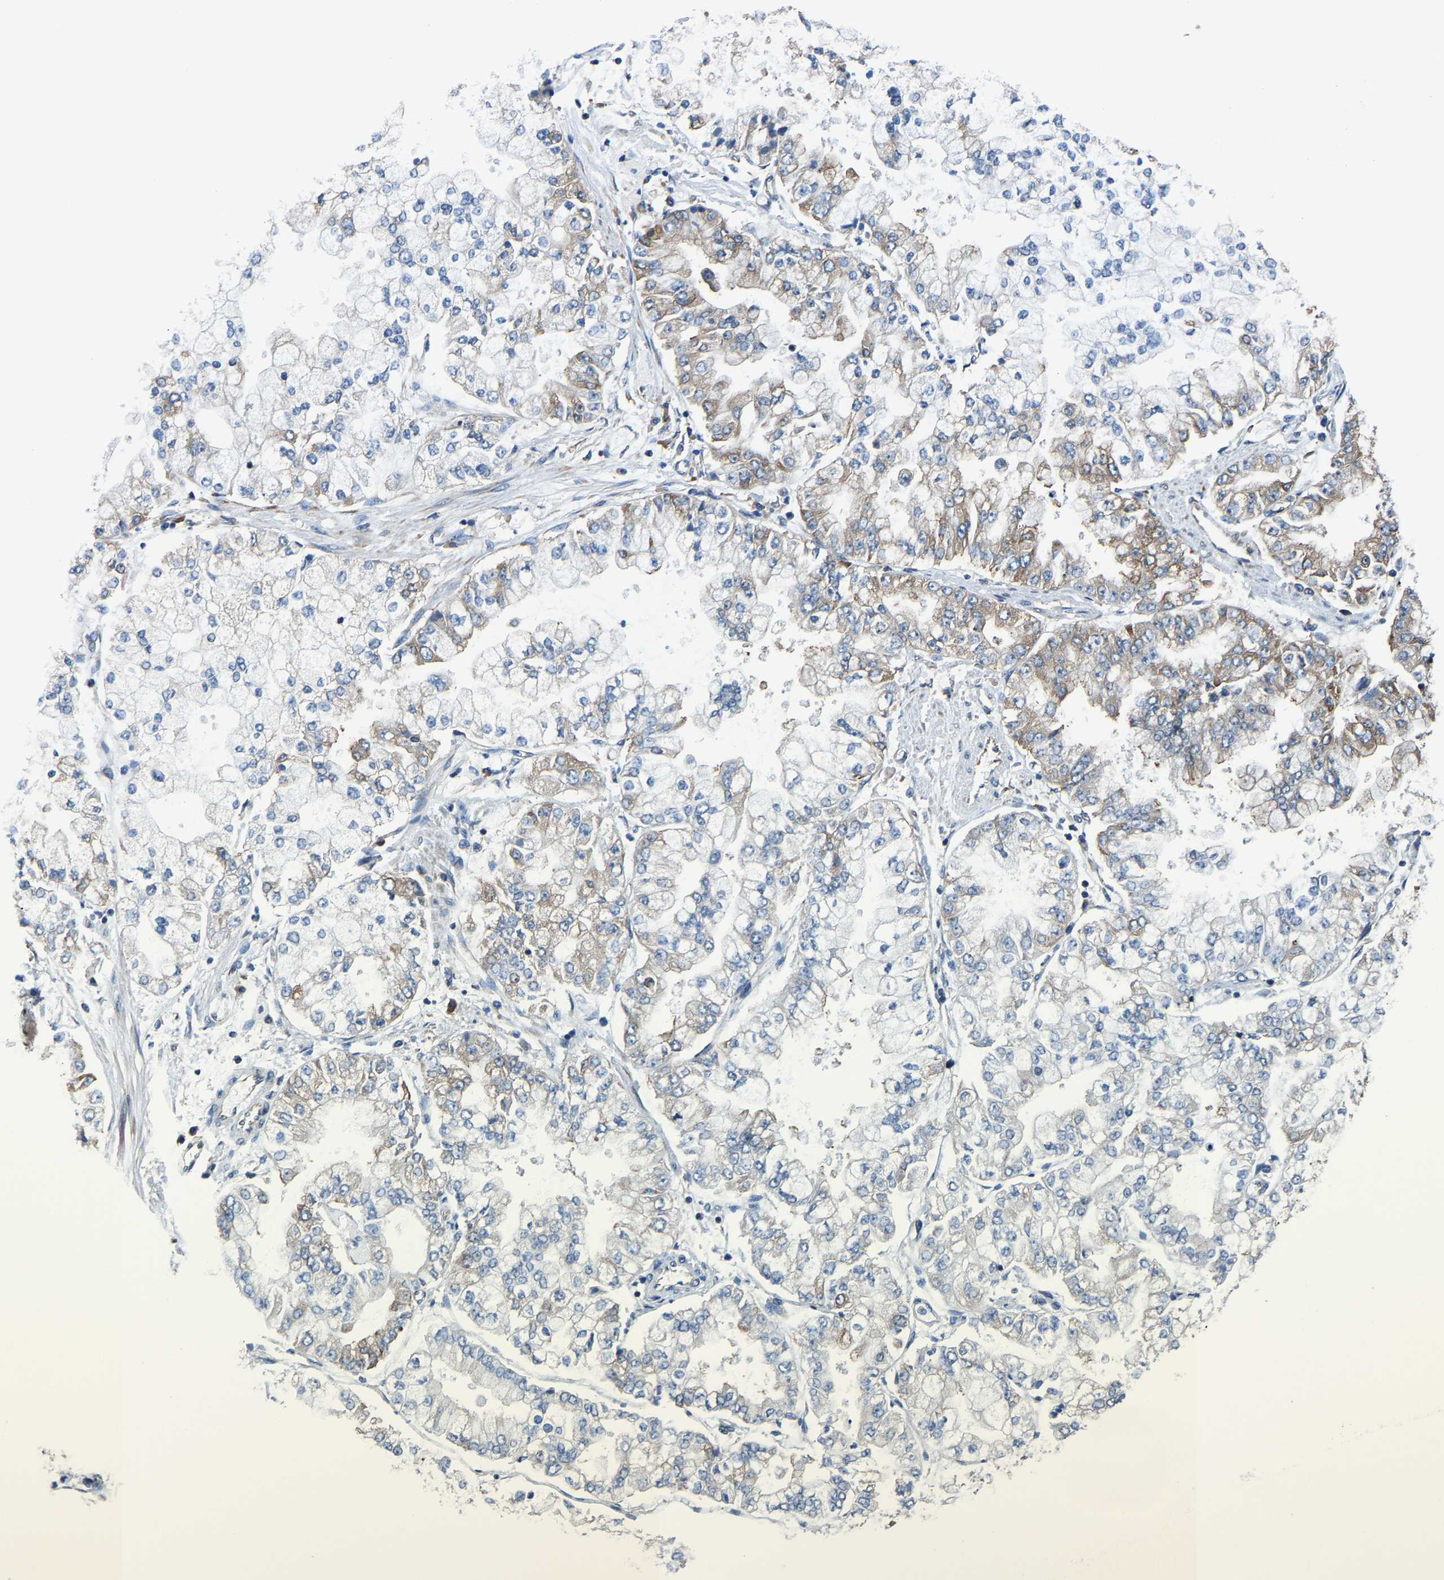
{"staining": {"intensity": "moderate", "quantity": "25%-75%", "location": "cytoplasmic/membranous"}, "tissue": "stomach cancer", "cell_type": "Tumor cells", "image_type": "cancer", "snomed": [{"axis": "morphology", "description": "Adenocarcinoma, NOS"}, {"axis": "topography", "description": "Stomach"}], "caption": "Adenocarcinoma (stomach) was stained to show a protein in brown. There is medium levels of moderate cytoplasmic/membranous positivity in approximately 25%-75% of tumor cells.", "gene": "G3BP2", "patient": {"sex": "male", "age": 76}}